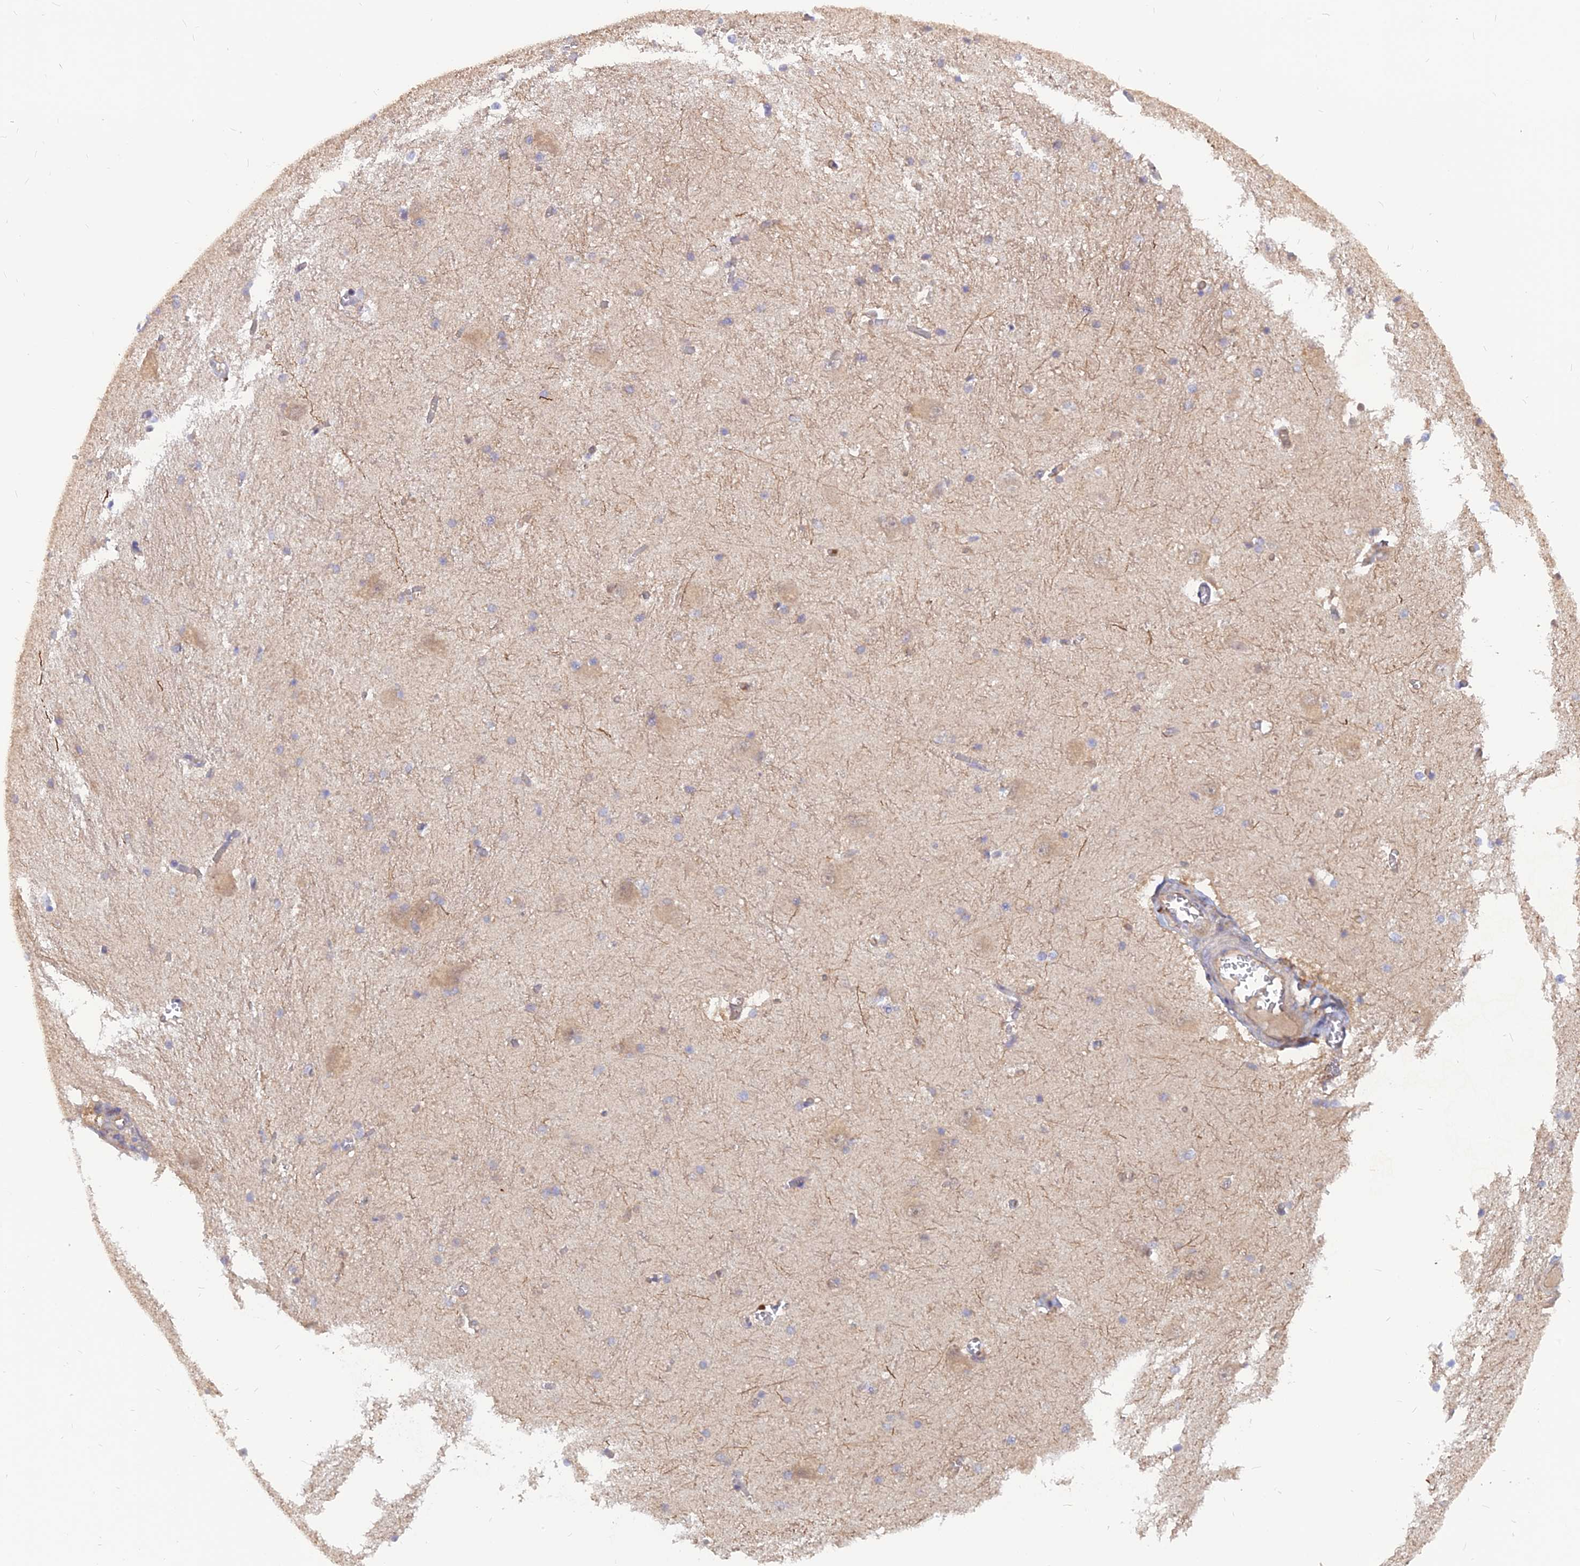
{"staining": {"intensity": "negative", "quantity": "none", "location": "none"}, "tissue": "caudate", "cell_type": "Glial cells", "image_type": "normal", "snomed": [{"axis": "morphology", "description": "Normal tissue, NOS"}, {"axis": "topography", "description": "Lateral ventricle wall"}], "caption": "Glial cells show no significant protein staining in normal caudate. The staining is performed using DAB (3,3'-diaminobenzidine) brown chromogen with nuclei counter-stained in using hematoxylin.", "gene": "ARL2BP", "patient": {"sex": "male", "age": 37}}